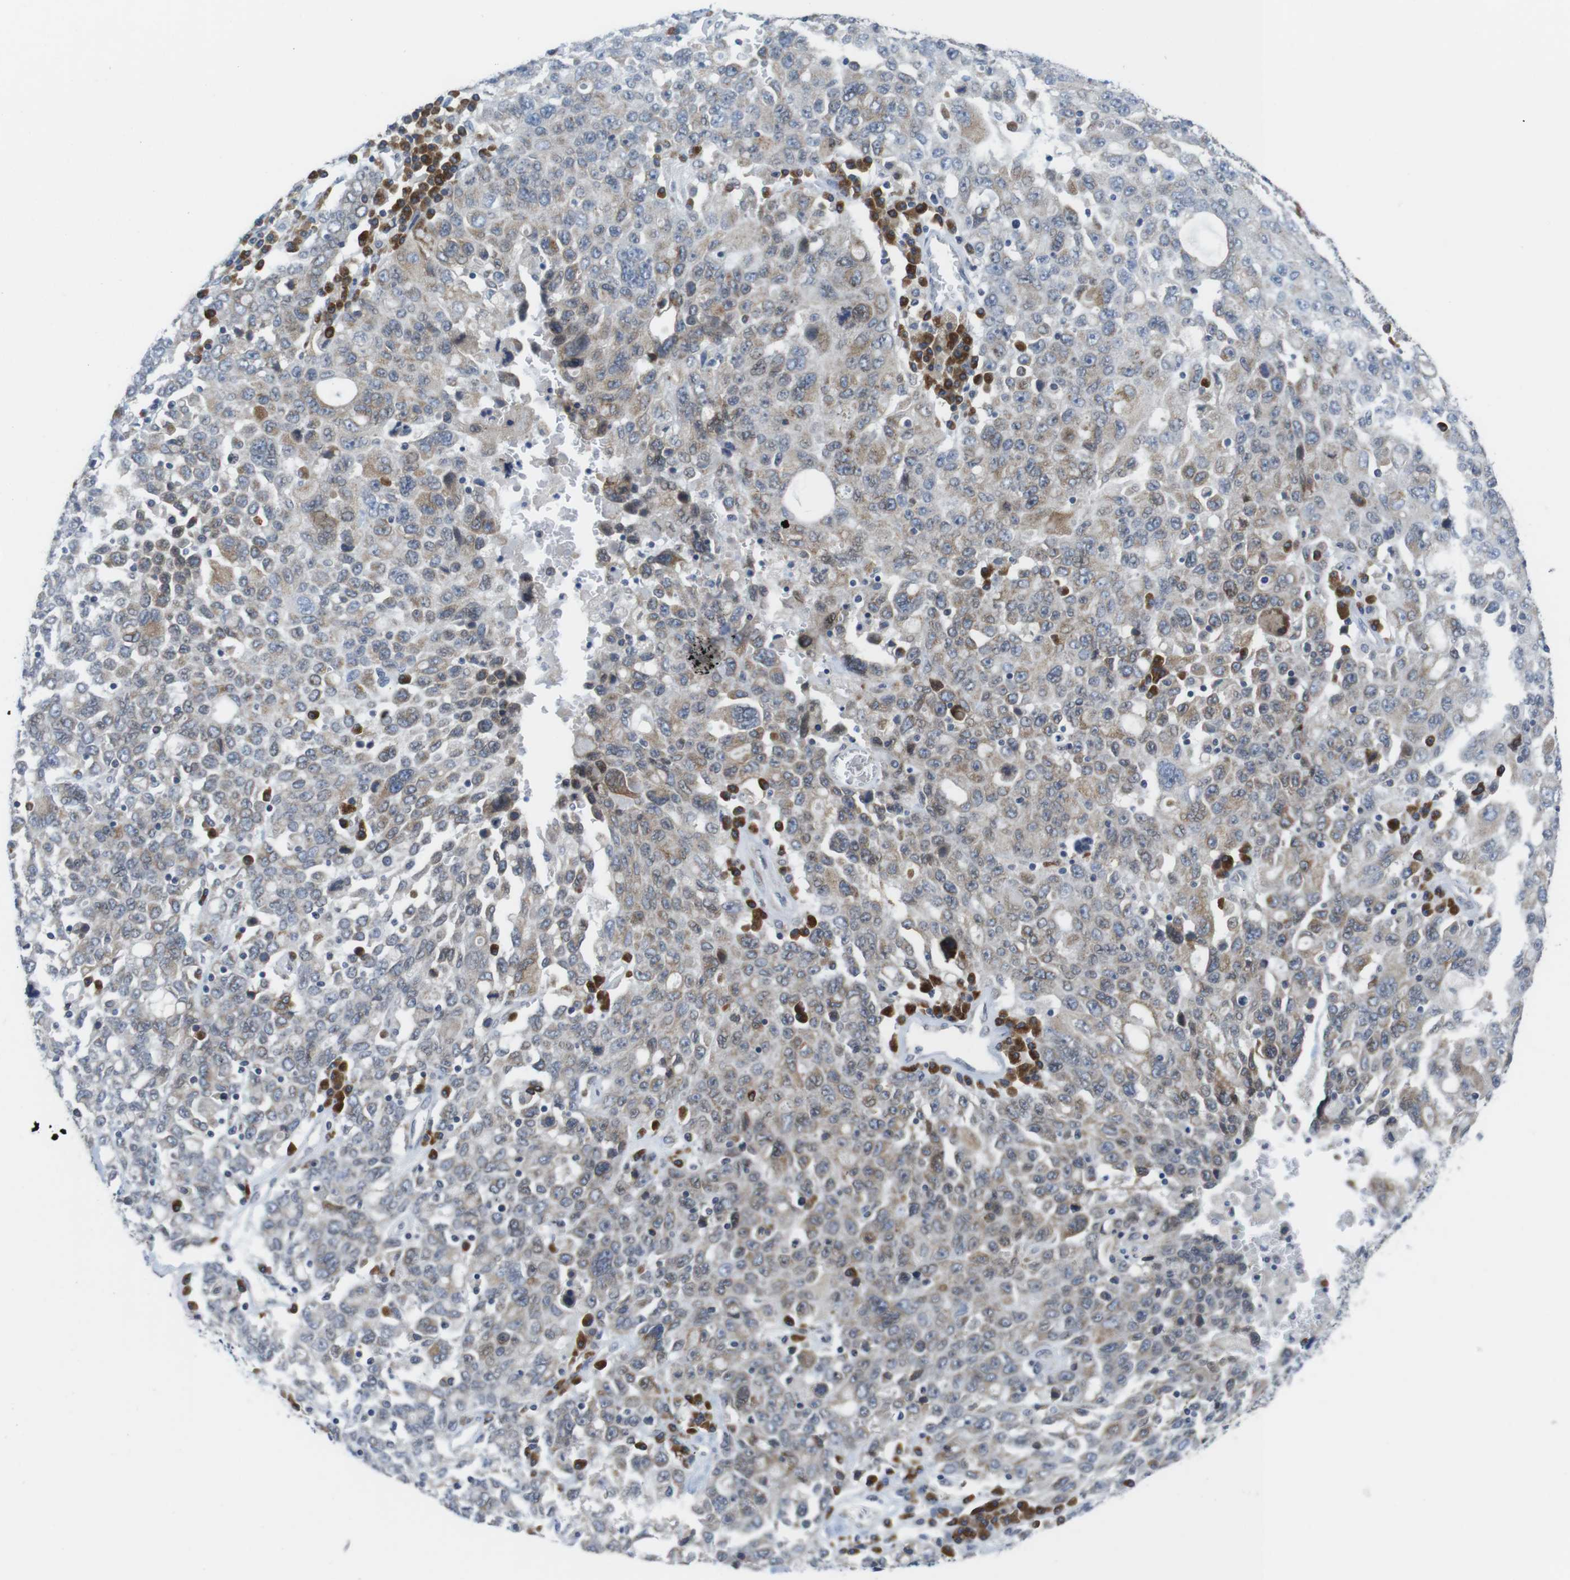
{"staining": {"intensity": "weak", "quantity": "25%-75%", "location": "cytoplasmic/membranous"}, "tissue": "ovarian cancer", "cell_type": "Tumor cells", "image_type": "cancer", "snomed": [{"axis": "morphology", "description": "Carcinoma, endometroid"}, {"axis": "topography", "description": "Ovary"}], "caption": "This is an image of immunohistochemistry (IHC) staining of ovarian cancer, which shows weak staining in the cytoplasmic/membranous of tumor cells.", "gene": "ERGIC3", "patient": {"sex": "female", "age": 62}}